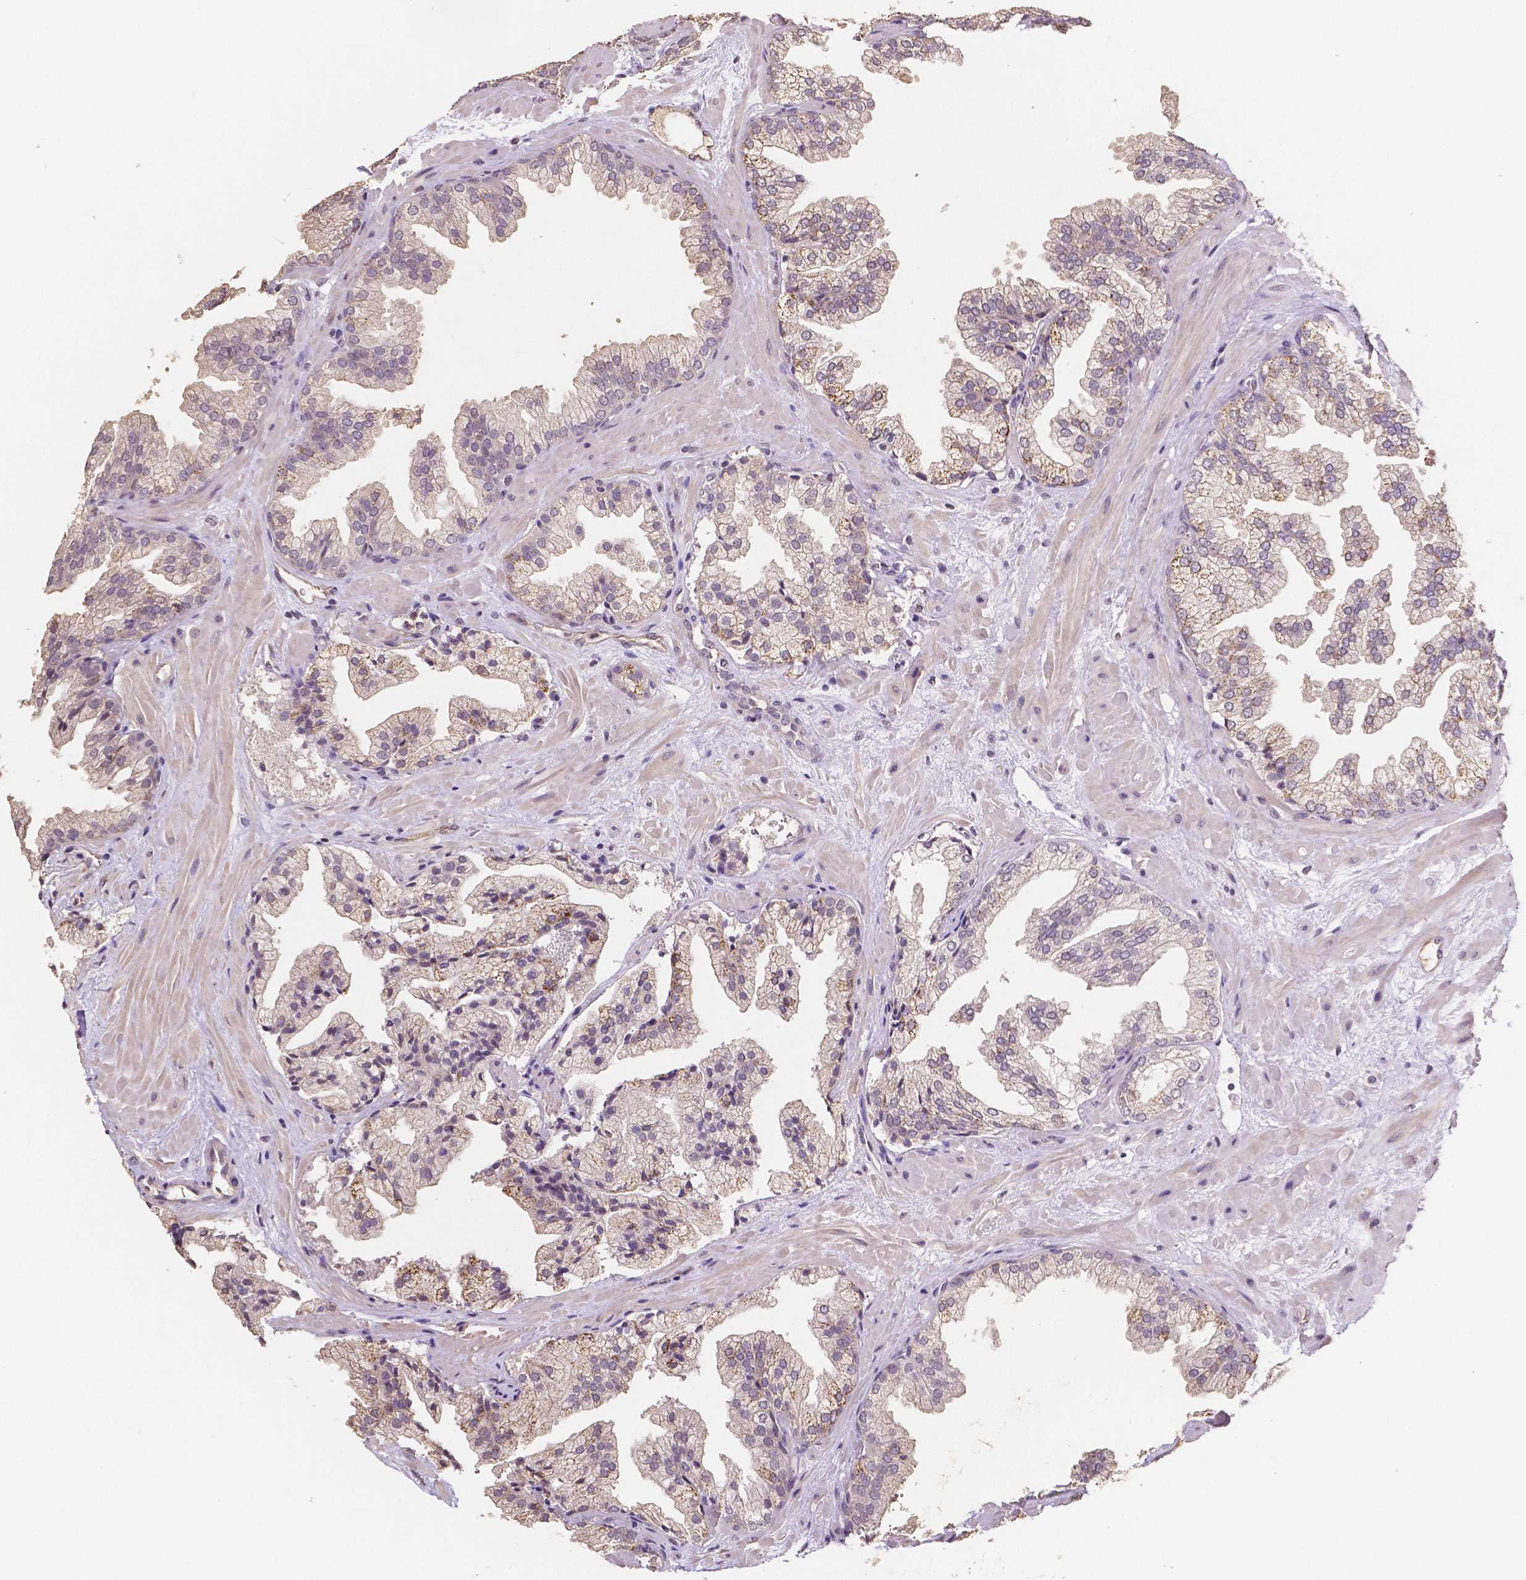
{"staining": {"intensity": "weak", "quantity": "25%-75%", "location": "cytoplasmic/membranous"}, "tissue": "prostate", "cell_type": "Glandular cells", "image_type": "normal", "snomed": [{"axis": "morphology", "description": "Normal tissue, NOS"}, {"axis": "topography", "description": "Prostate"}], "caption": "This is an image of immunohistochemistry staining of normal prostate, which shows weak expression in the cytoplasmic/membranous of glandular cells.", "gene": "ELAVL2", "patient": {"sex": "male", "age": 37}}